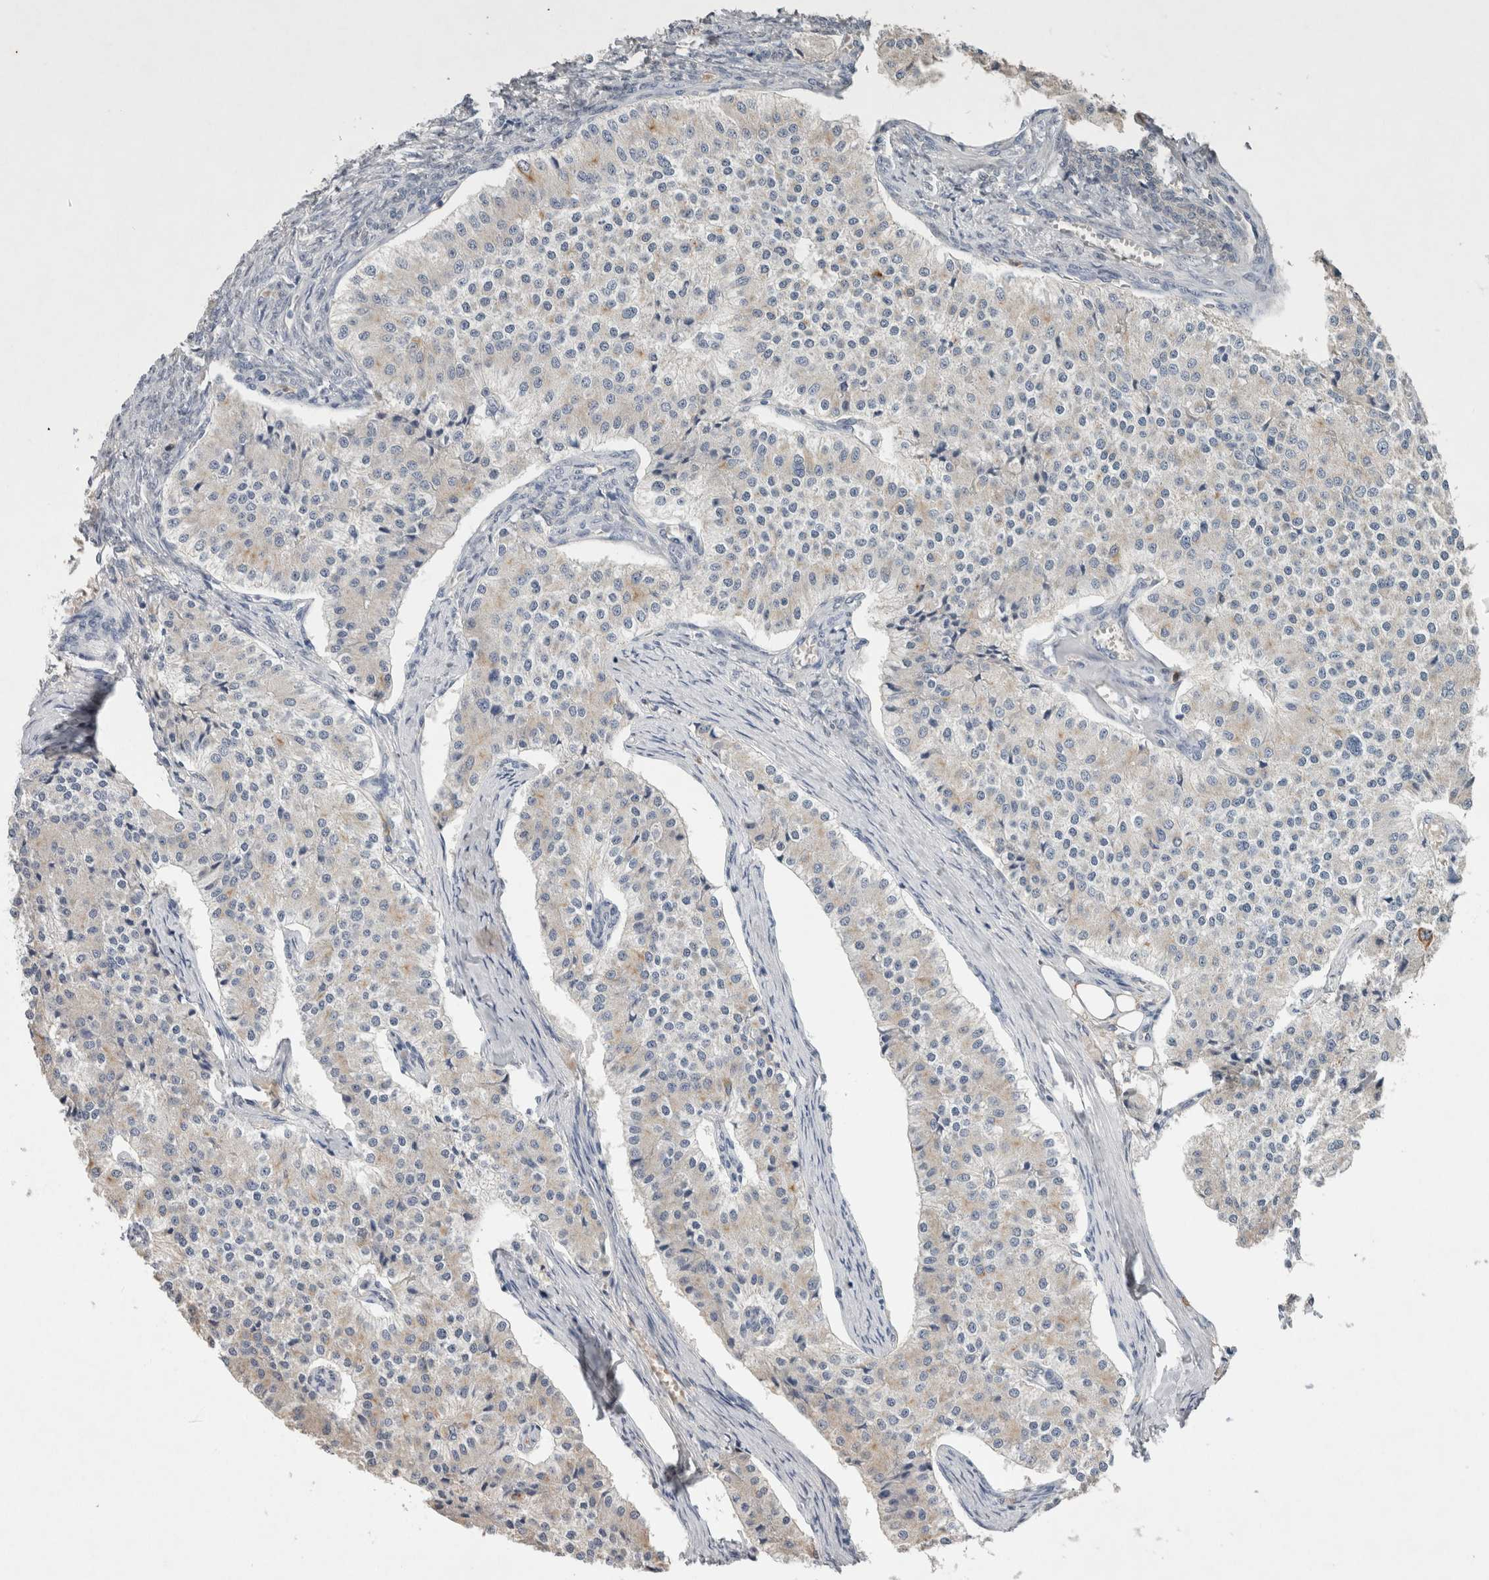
{"staining": {"intensity": "negative", "quantity": "none", "location": "none"}, "tissue": "carcinoid", "cell_type": "Tumor cells", "image_type": "cancer", "snomed": [{"axis": "morphology", "description": "Carcinoid, malignant, NOS"}, {"axis": "topography", "description": "Colon"}], "caption": "This is a image of IHC staining of carcinoid, which shows no positivity in tumor cells.", "gene": "FABP7", "patient": {"sex": "female", "age": 52}}